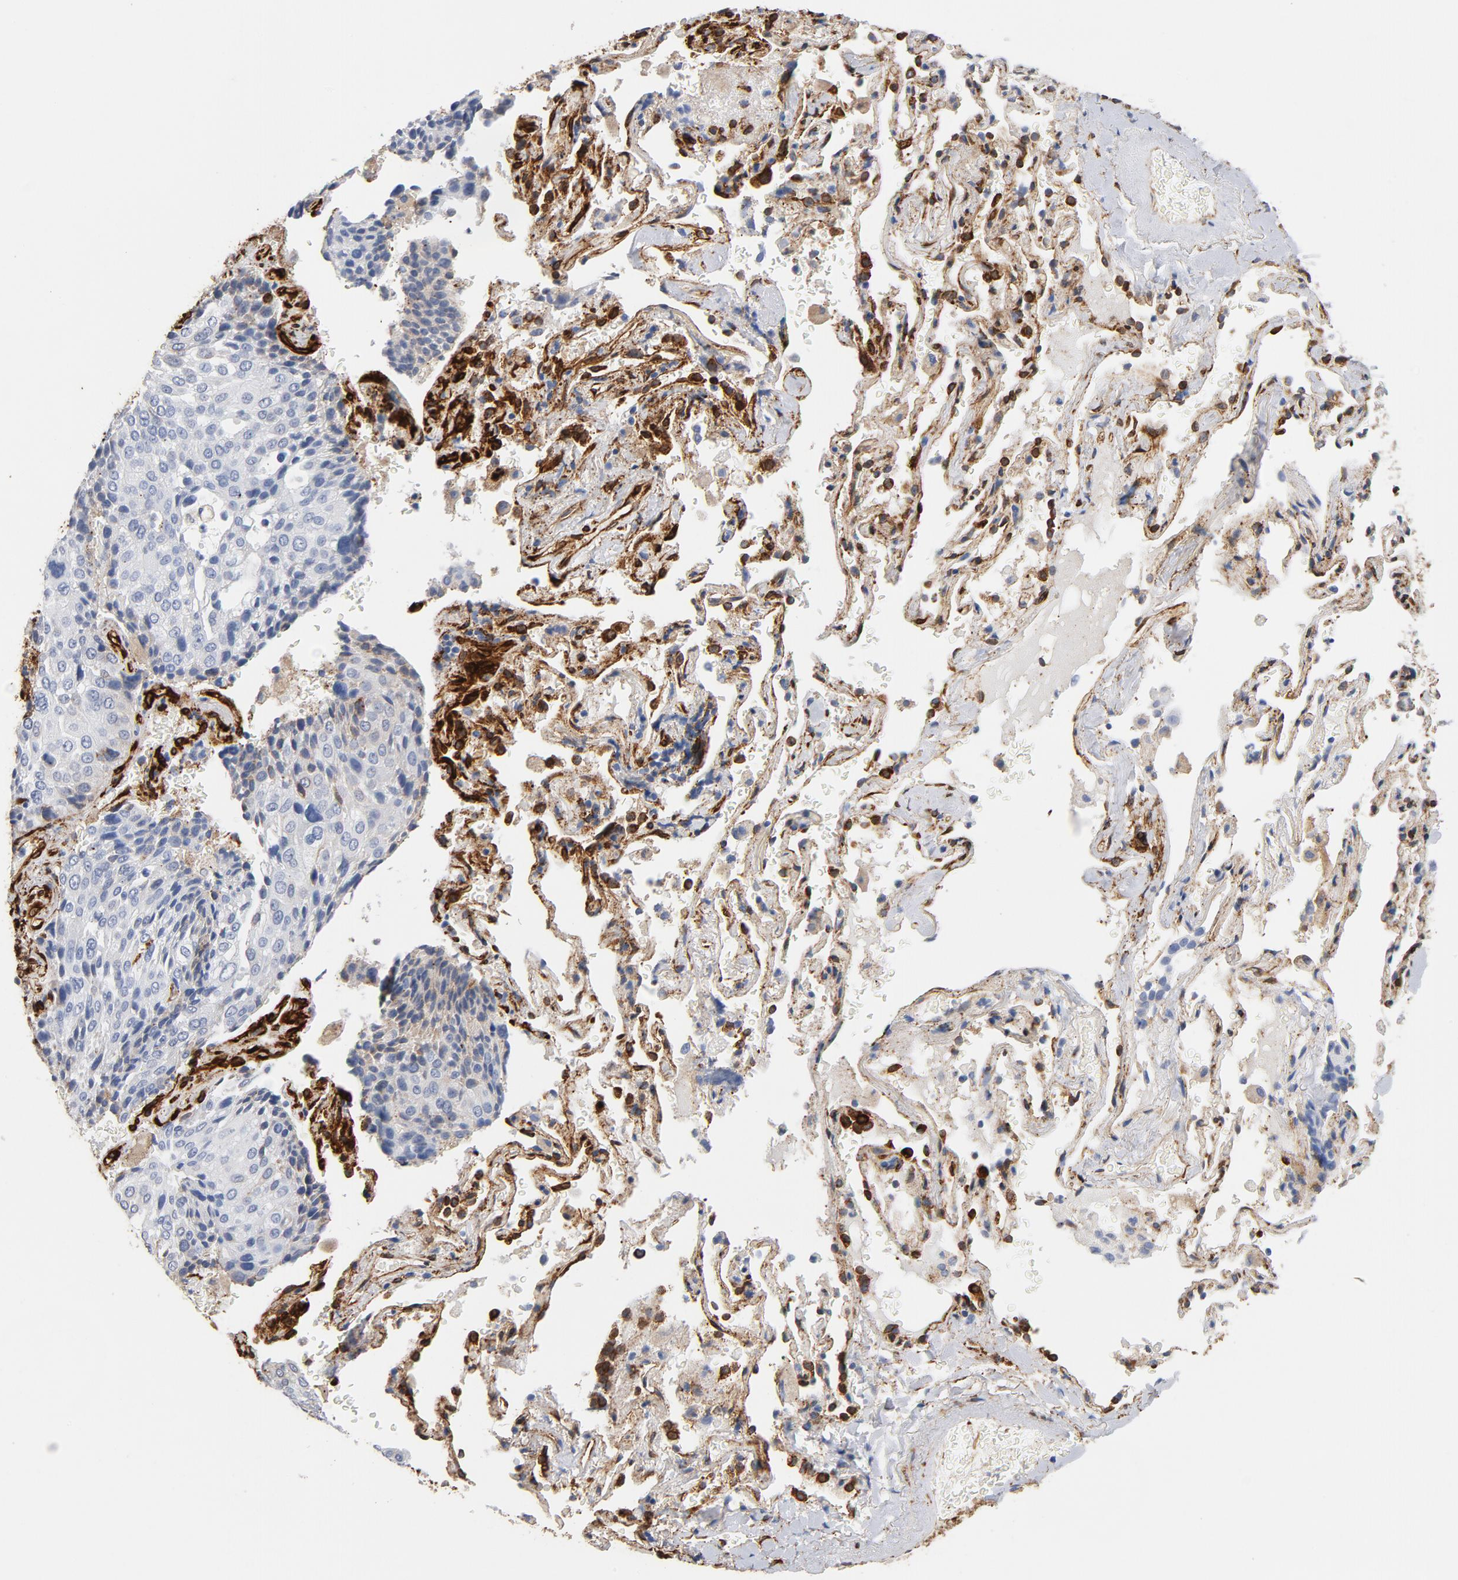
{"staining": {"intensity": "negative", "quantity": "none", "location": "none"}, "tissue": "lung cancer", "cell_type": "Tumor cells", "image_type": "cancer", "snomed": [{"axis": "morphology", "description": "Squamous cell carcinoma, NOS"}, {"axis": "topography", "description": "Lung"}], "caption": "Immunohistochemical staining of lung squamous cell carcinoma exhibits no significant positivity in tumor cells.", "gene": "SERPINH1", "patient": {"sex": "male", "age": 54}}